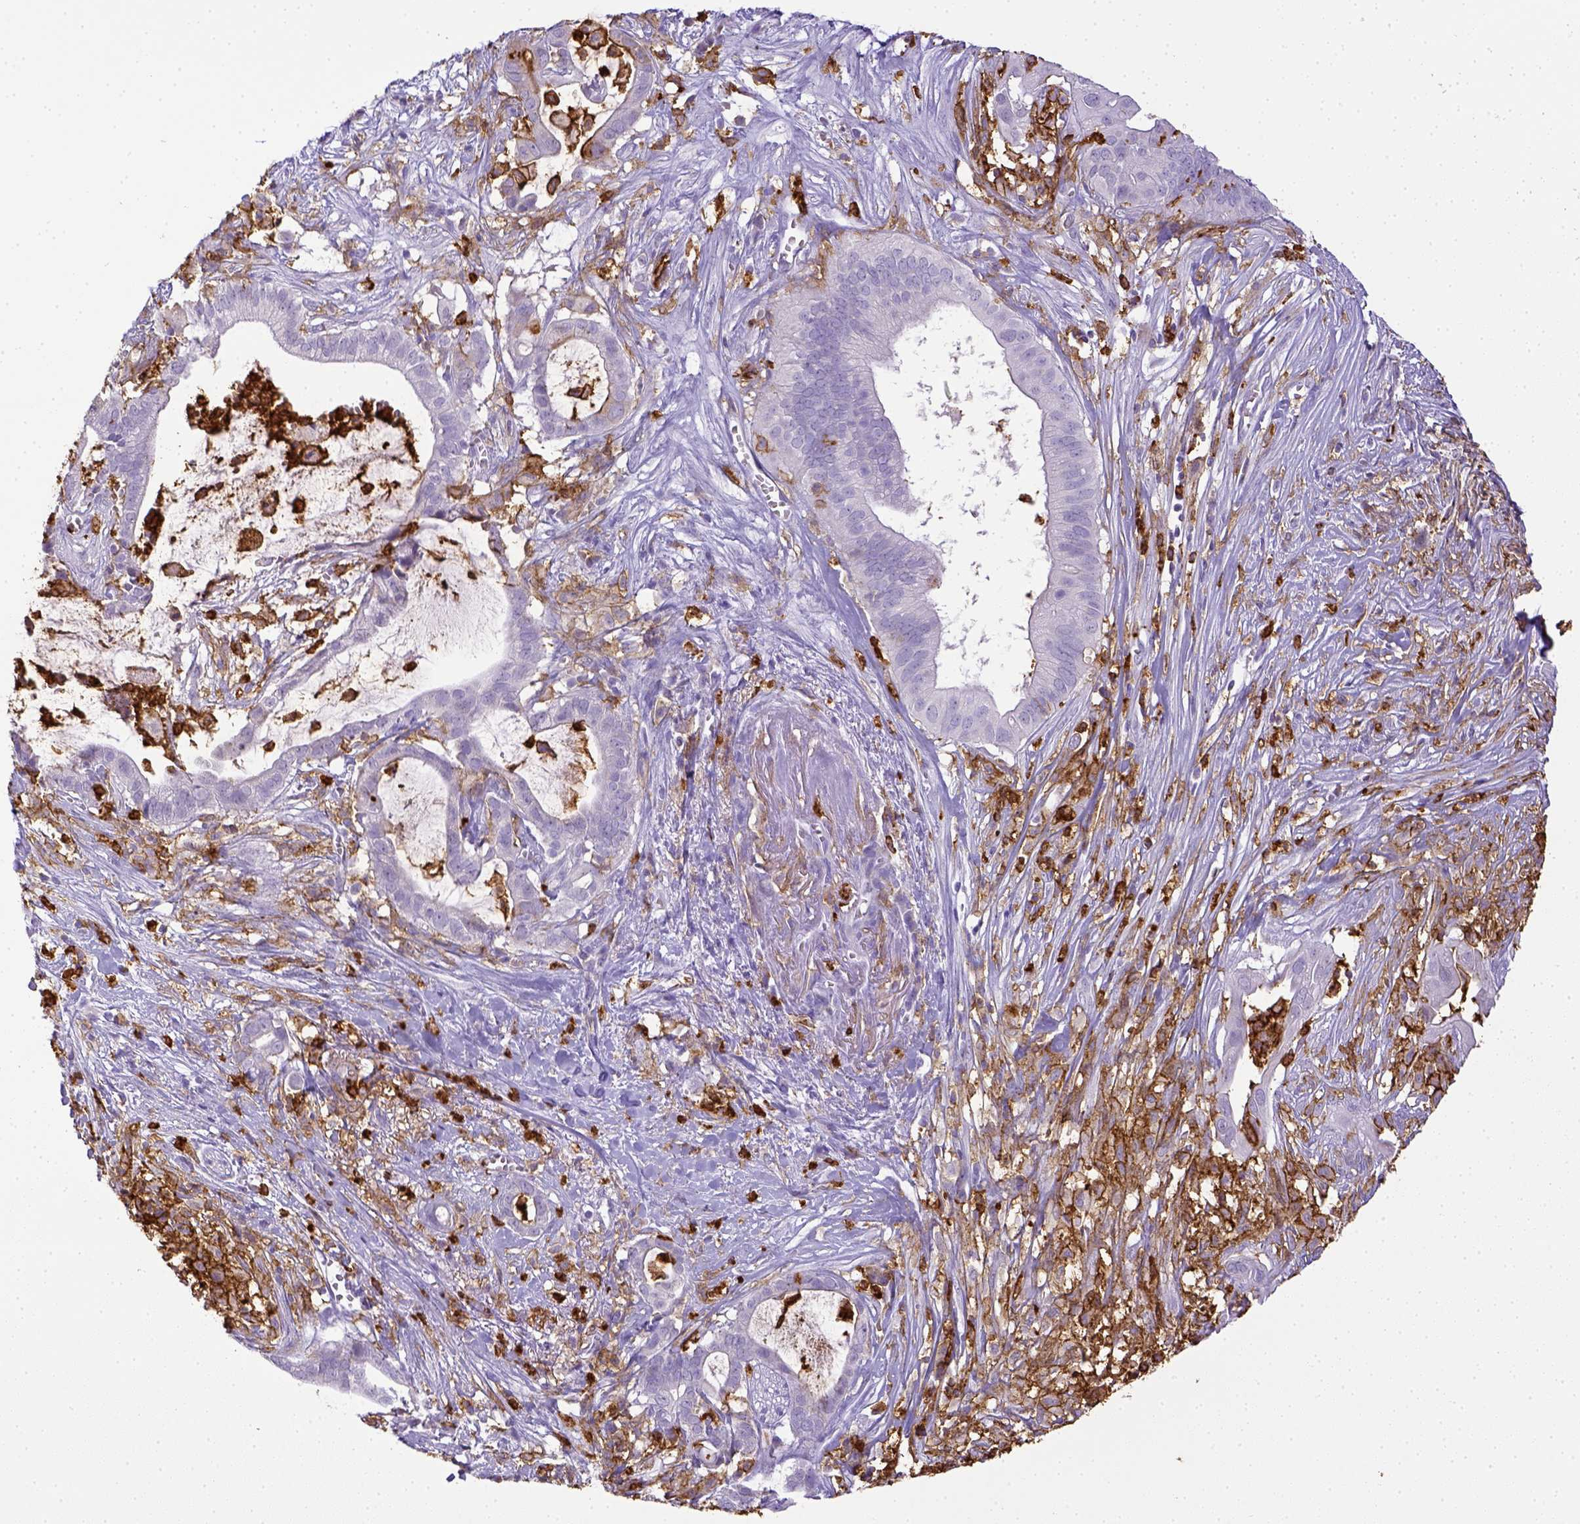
{"staining": {"intensity": "negative", "quantity": "none", "location": "none"}, "tissue": "pancreatic cancer", "cell_type": "Tumor cells", "image_type": "cancer", "snomed": [{"axis": "morphology", "description": "Adenocarcinoma, NOS"}, {"axis": "topography", "description": "Pancreas"}], "caption": "The photomicrograph shows no significant staining in tumor cells of pancreatic adenocarcinoma. (DAB (3,3'-diaminobenzidine) IHC with hematoxylin counter stain).", "gene": "ITGAM", "patient": {"sex": "male", "age": 61}}